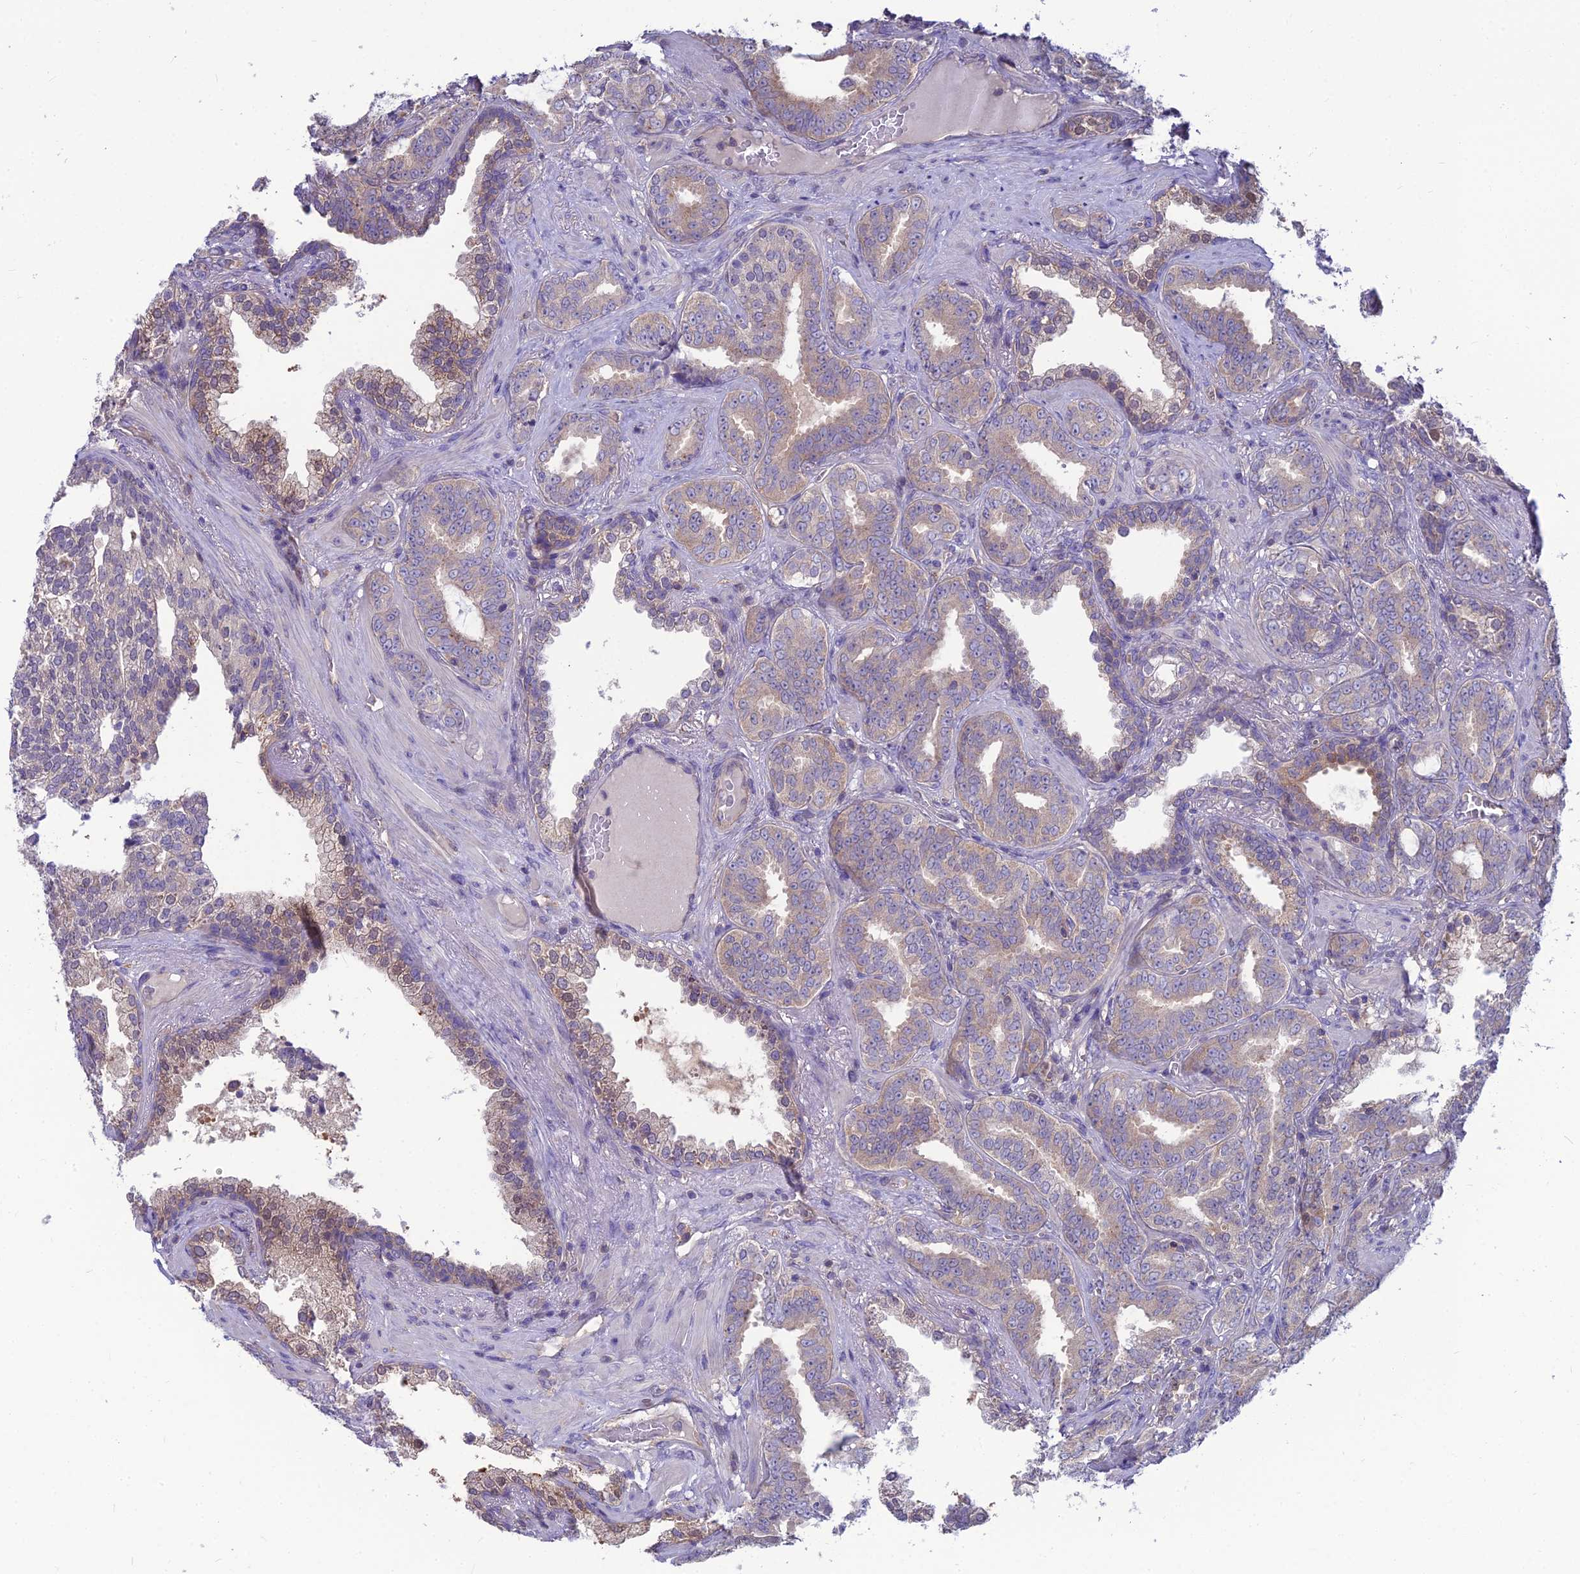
{"staining": {"intensity": "weak", "quantity": "<25%", "location": "cytoplasmic/membranous"}, "tissue": "prostate cancer", "cell_type": "Tumor cells", "image_type": "cancer", "snomed": [{"axis": "morphology", "description": "Adenocarcinoma, High grade"}, {"axis": "topography", "description": "Prostate and seminal vesicle, NOS"}], "caption": "The IHC histopathology image has no significant staining in tumor cells of prostate cancer tissue.", "gene": "MVD", "patient": {"sex": "male", "age": 67}}